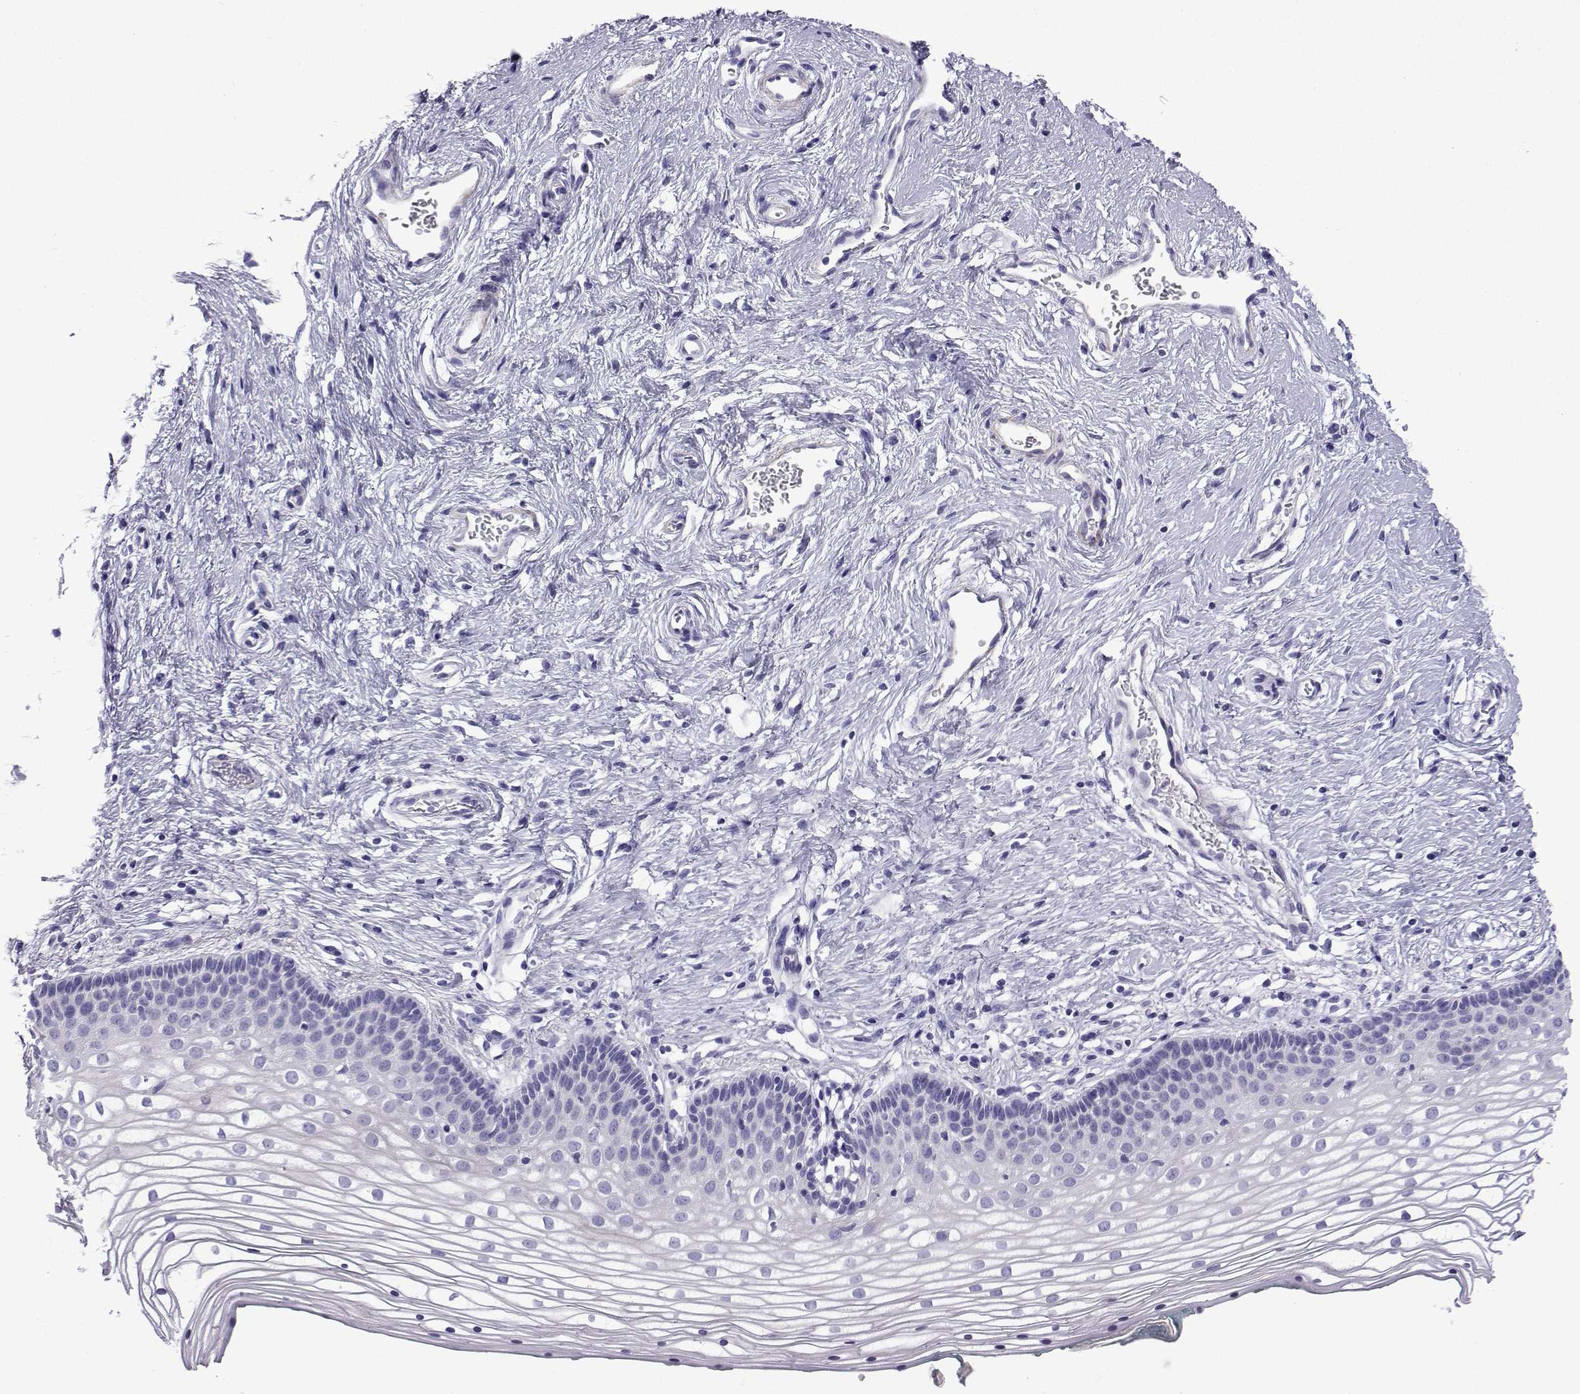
{"staining": {"intensity": "negative", "quantity": "none", "location": "none"}, "tissue": "vagina", "cell_type": "Squamous epithelial cells", "image_type": "normal", "snomed": [{"axis": "morphology", "description": "Normal tissue, NOS"}, {"axis": "topography", "description": "Vagina"}], "caption": "High power microscopy photomicrograph of an IHC image of benign vagina, revealing no significant staining in squamous epithelial cells. The staining is performed using DAB brown chromogen with nuclei counter-stained in using hematoxylin.", "gene": "KCNF1", "patient": {"sex": "female", "age": 36}}